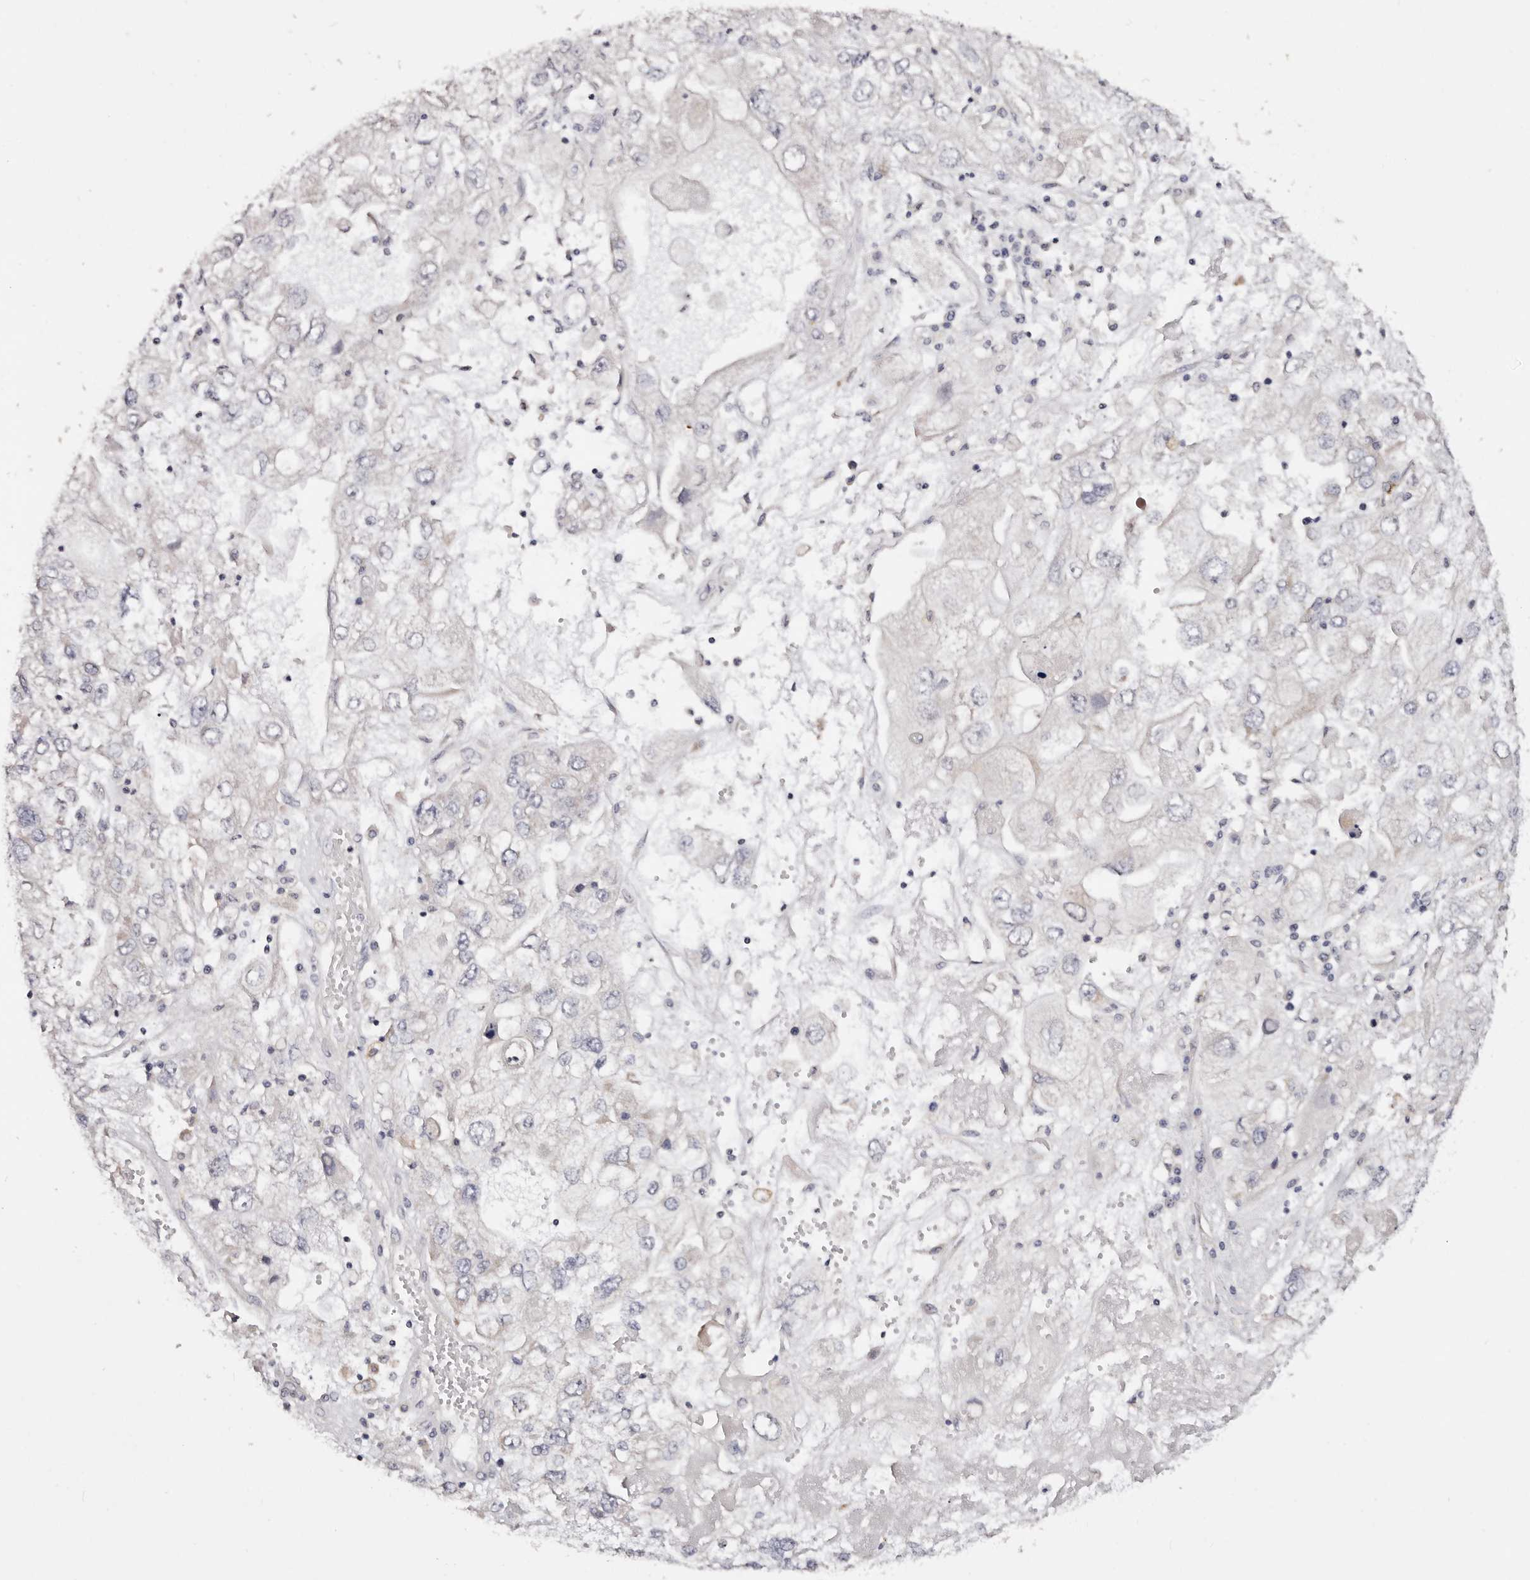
{"staining": {"intensity": "negative", "quantity": "none", "location": "none"}, "tissue": "endometrial cancer", "cell_type": "Tumor cells", "image_type": "cancer", "snomed": [{"axis": "morphology", "description": "Adenocarcinoma, NOS"}, {"axis": "topography", "description": "Endometrium"}], "caption": "Endometrial cancer (adenocarcinoma) stained for a protein using immunohistochemistry shows no positivity tumor cells.", "gene": "VIPAS39", "patient": {"sex": "female", "age": 49}}